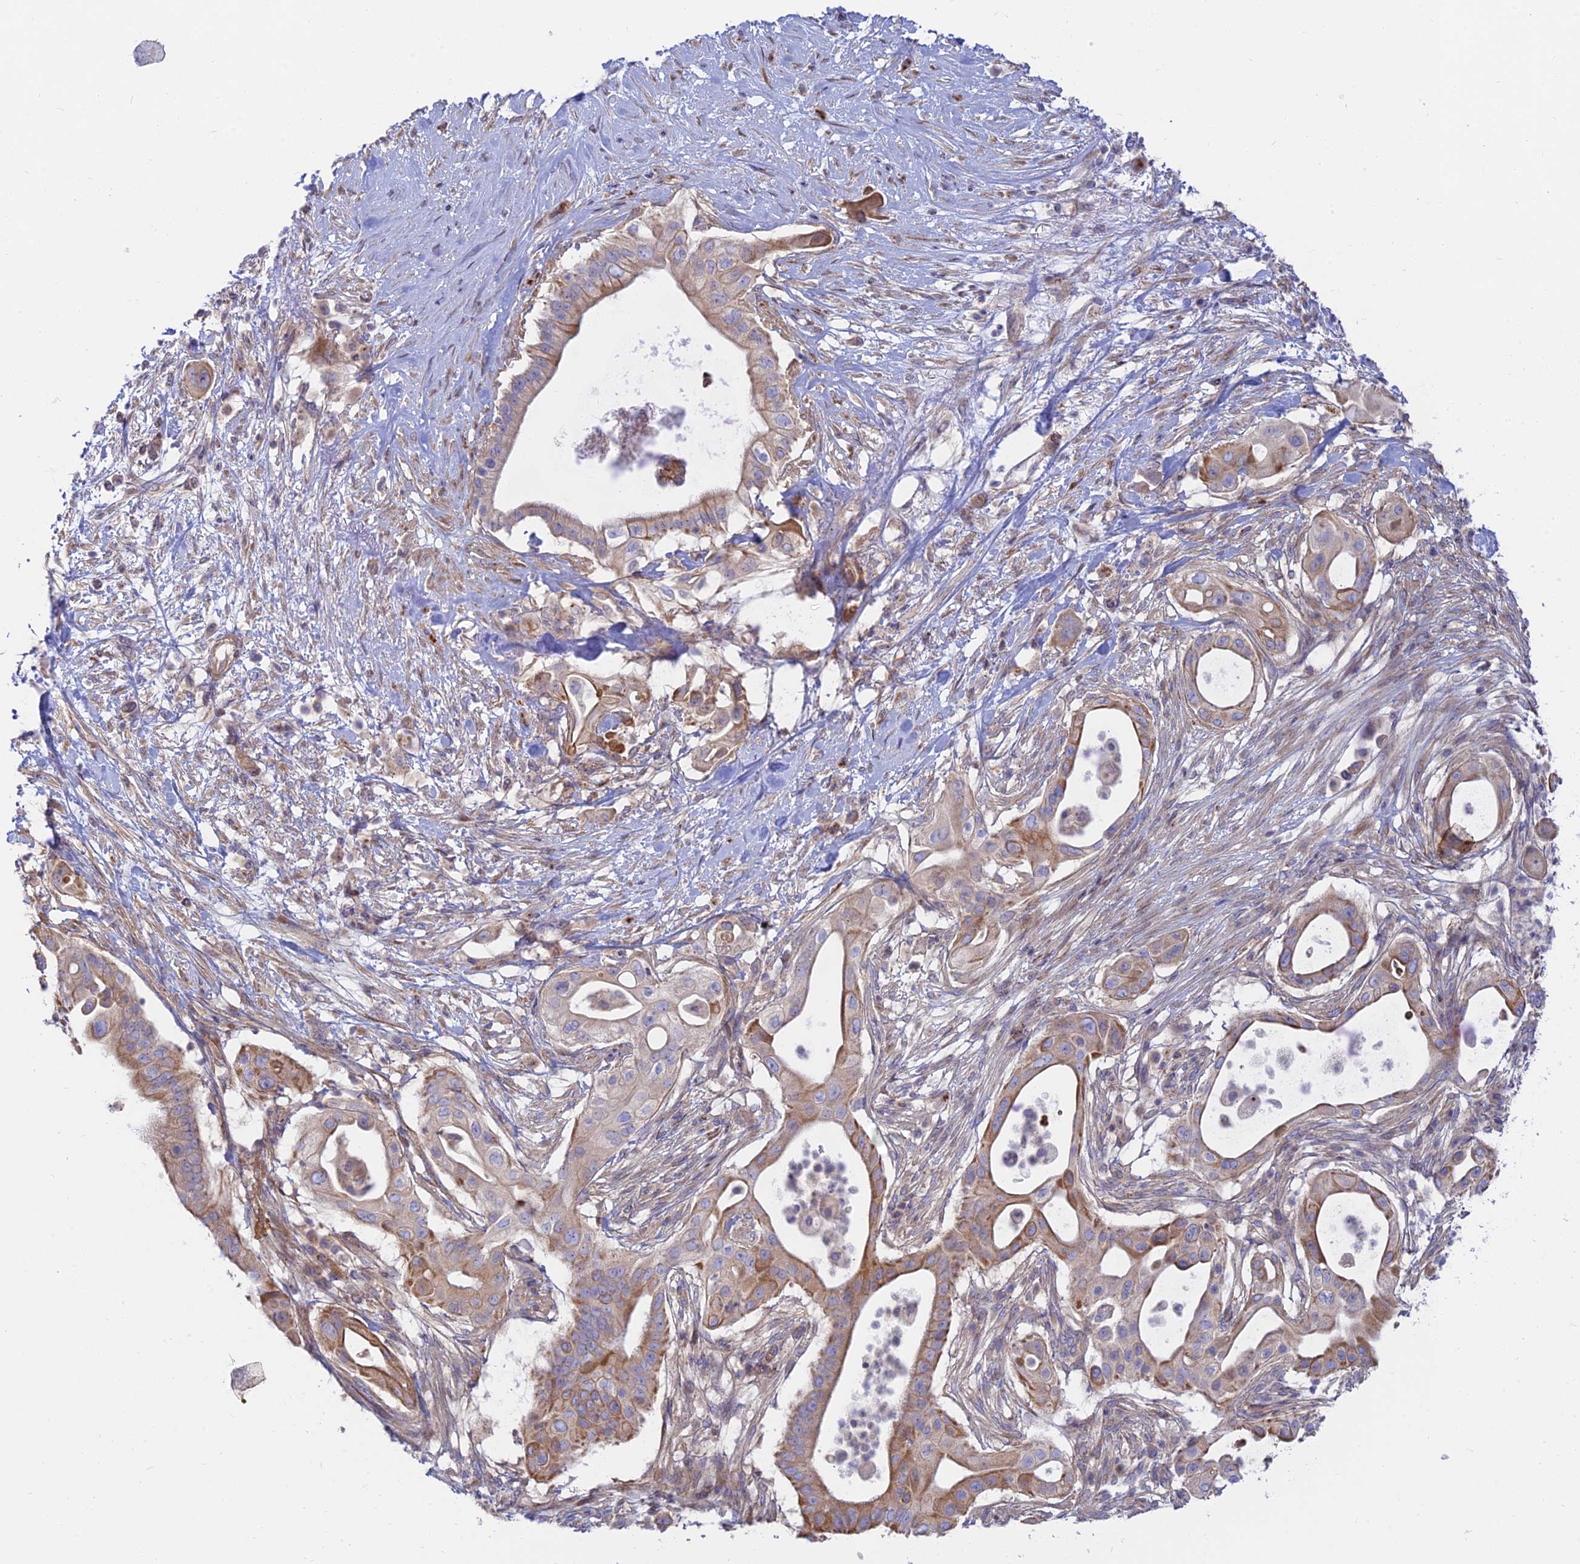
{"staining": {"intensity": "moderate", "quantity": "25%-75%", "location": "cytoplasmic/membranous"}, "tissue": "pancreatic cancer", "cell_type": "Tumor cells", "image_type": "cancer", "snomed": [{"axis": "morphology", "description": "Adenocarcinoma, NOS"}, {"axis": "topography", "description": "Pancreas"}], "caption": "Adenocarcinoma (pancreatic) stained with immunohistochemistry demonstrates moderate cytoplasmic/membranous expression in approximately 25%-75% of tumor cells.", "gene": "KCNAB1", "patient": {"sex": "male", "age": 68}}